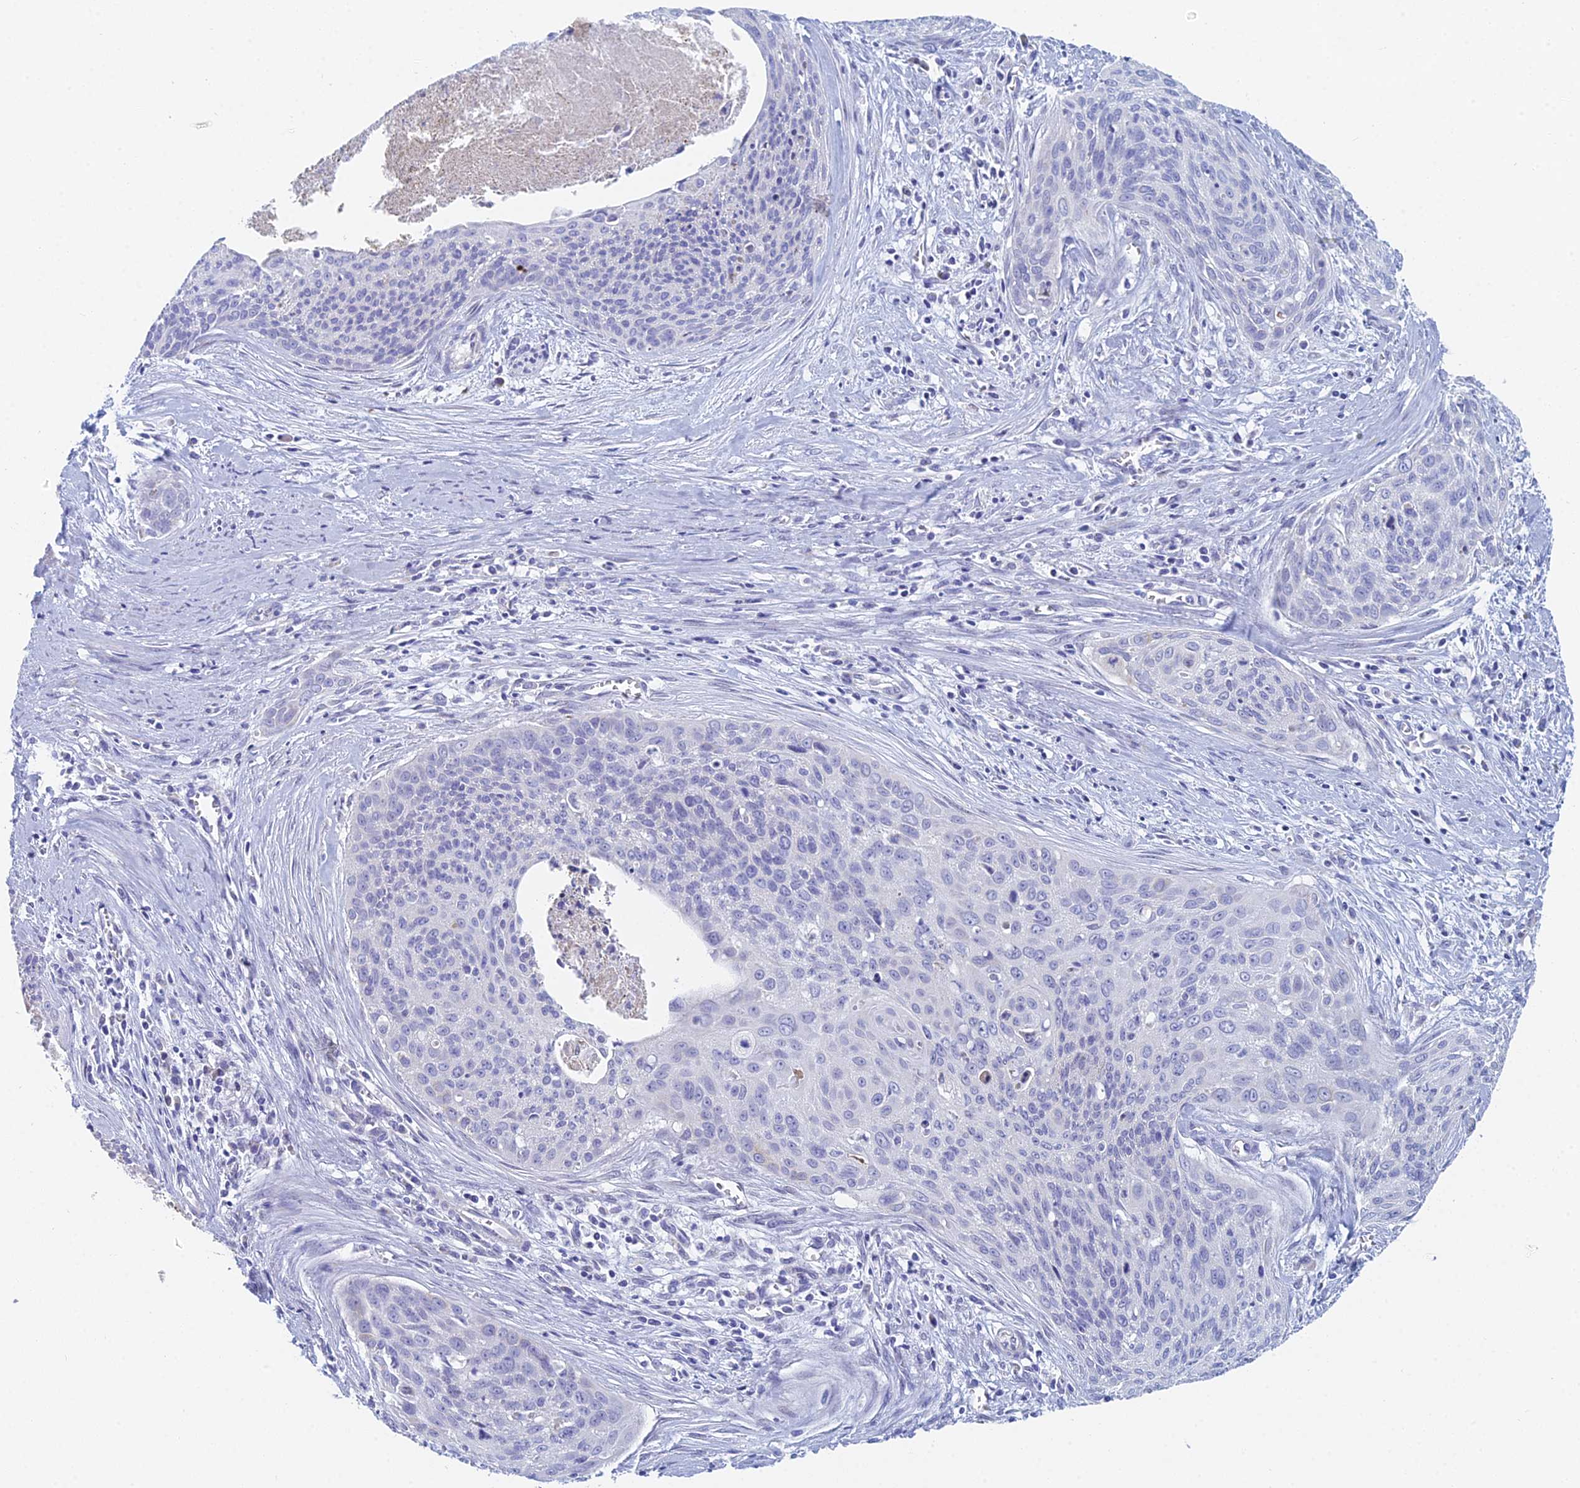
{"staining": {"intensity": "negative", "quantity": "none", "location": "none"}, "tissue": "cervical cancer", "cell_type": "Tumor cells", "image_type": "cancer", "snomed": [{"axis": "morphology", "description": "Squamous cell carcinoma, NOS"}, {"axis": "topography", "description": "Cervix"}], "caption": "Human cervical cancer stained for a protein using immunohistochemistry (IHC) displays no staining in tumor cells.", "gene": "ACSM1", "patient": {"sex": "female", "age": 55}}